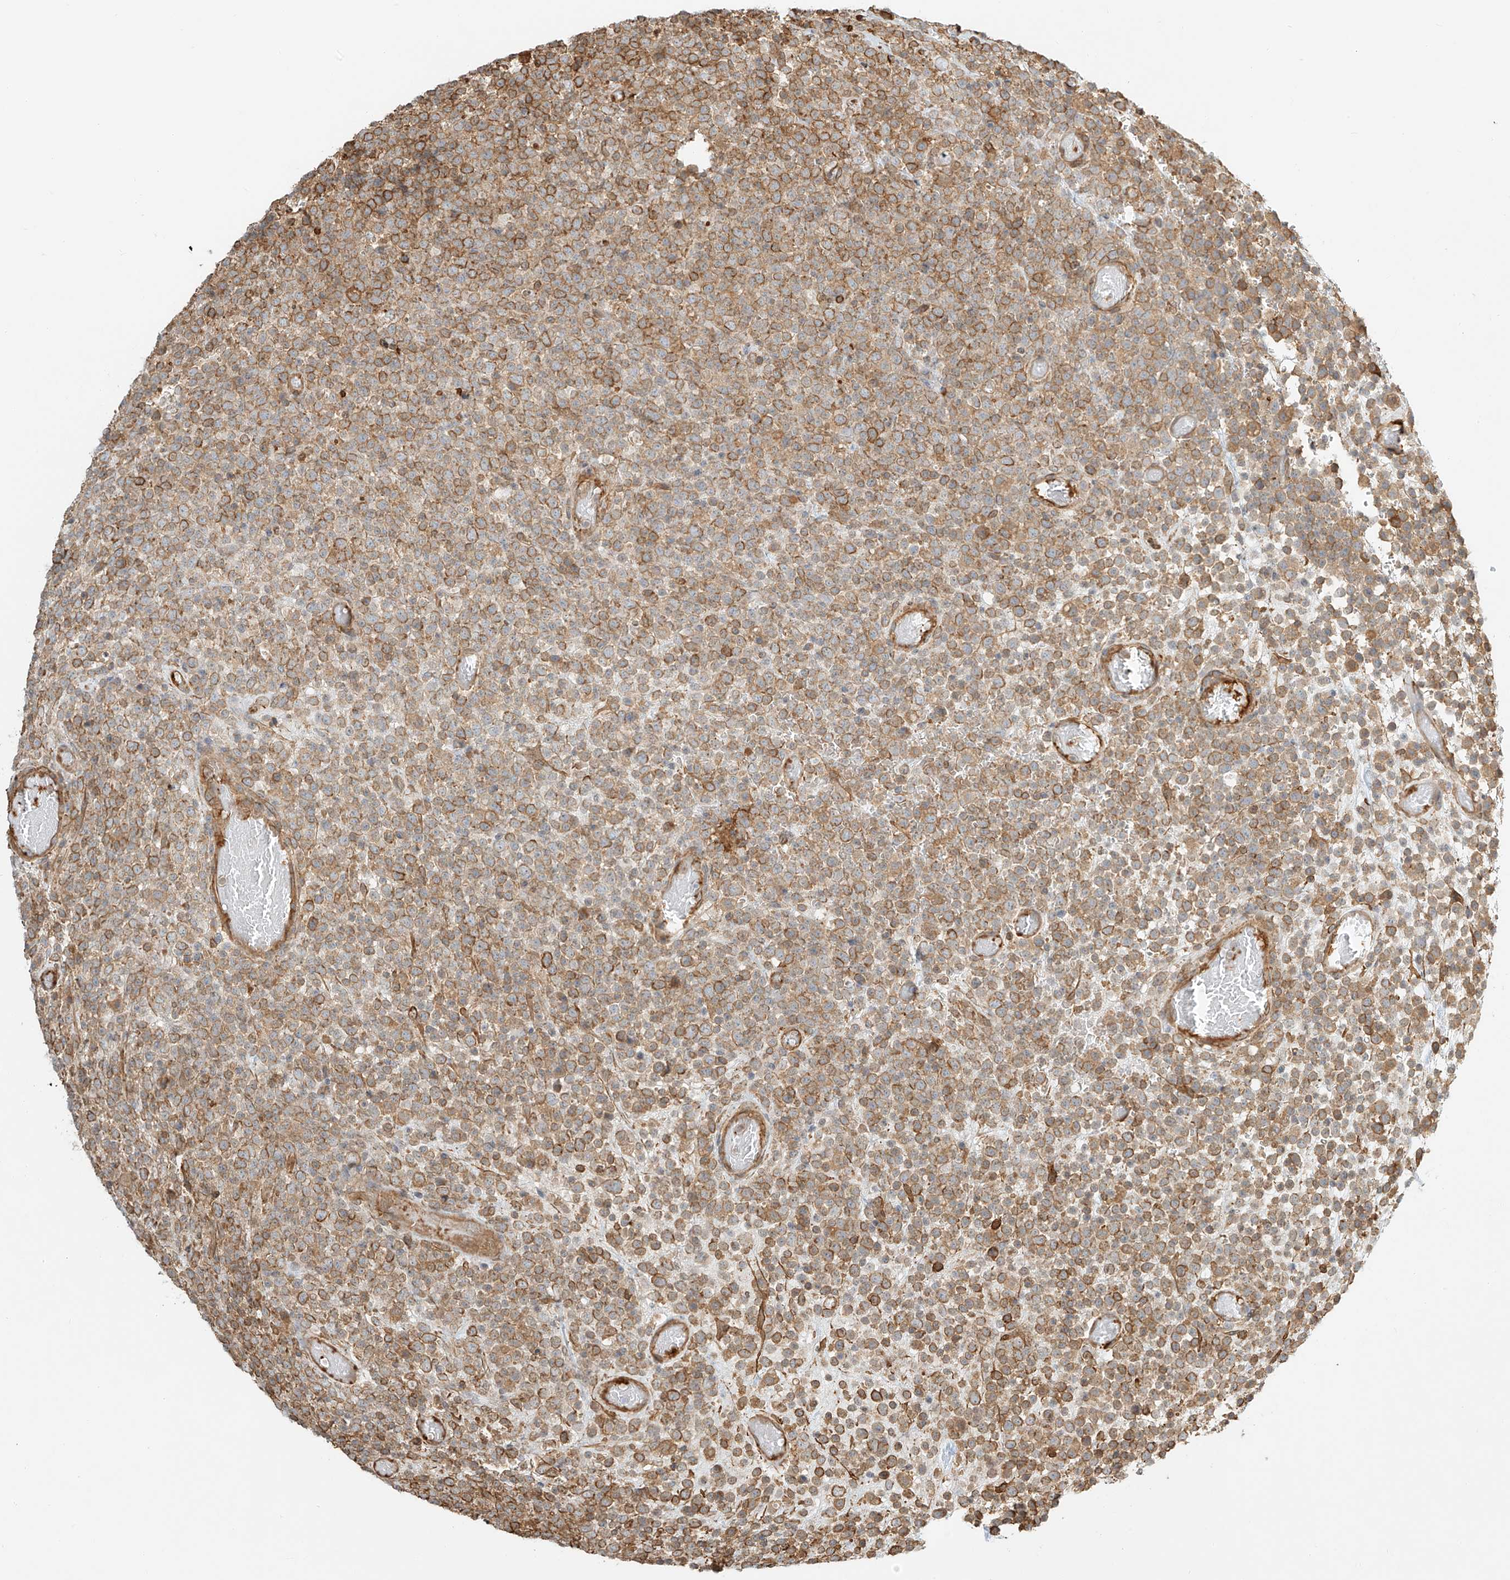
{"staining": {"intensity": "moderate", "quantity": ">75%", "location": "cytoplasmic/membranous"}, "tissue": "lymphoma", "cell_type": "Tumor cells", "image_type": "cancer", "snomed": [{"axis": "morphology", "description": "Malignant lymphoma, non-Hodgkin's type, High grade"}, {"axis": "topography", "description": "Colon"}], "caption": "Human malignant lymphoma, non-Hodgkin's type (high-grade) stained for a protein (brown) shows moderate cytoplasmic/membranous positive positivity in approximately >75% of tumor cells.", "gene": "CSMD3", "patient": {"sex": "female", "age": 53}}